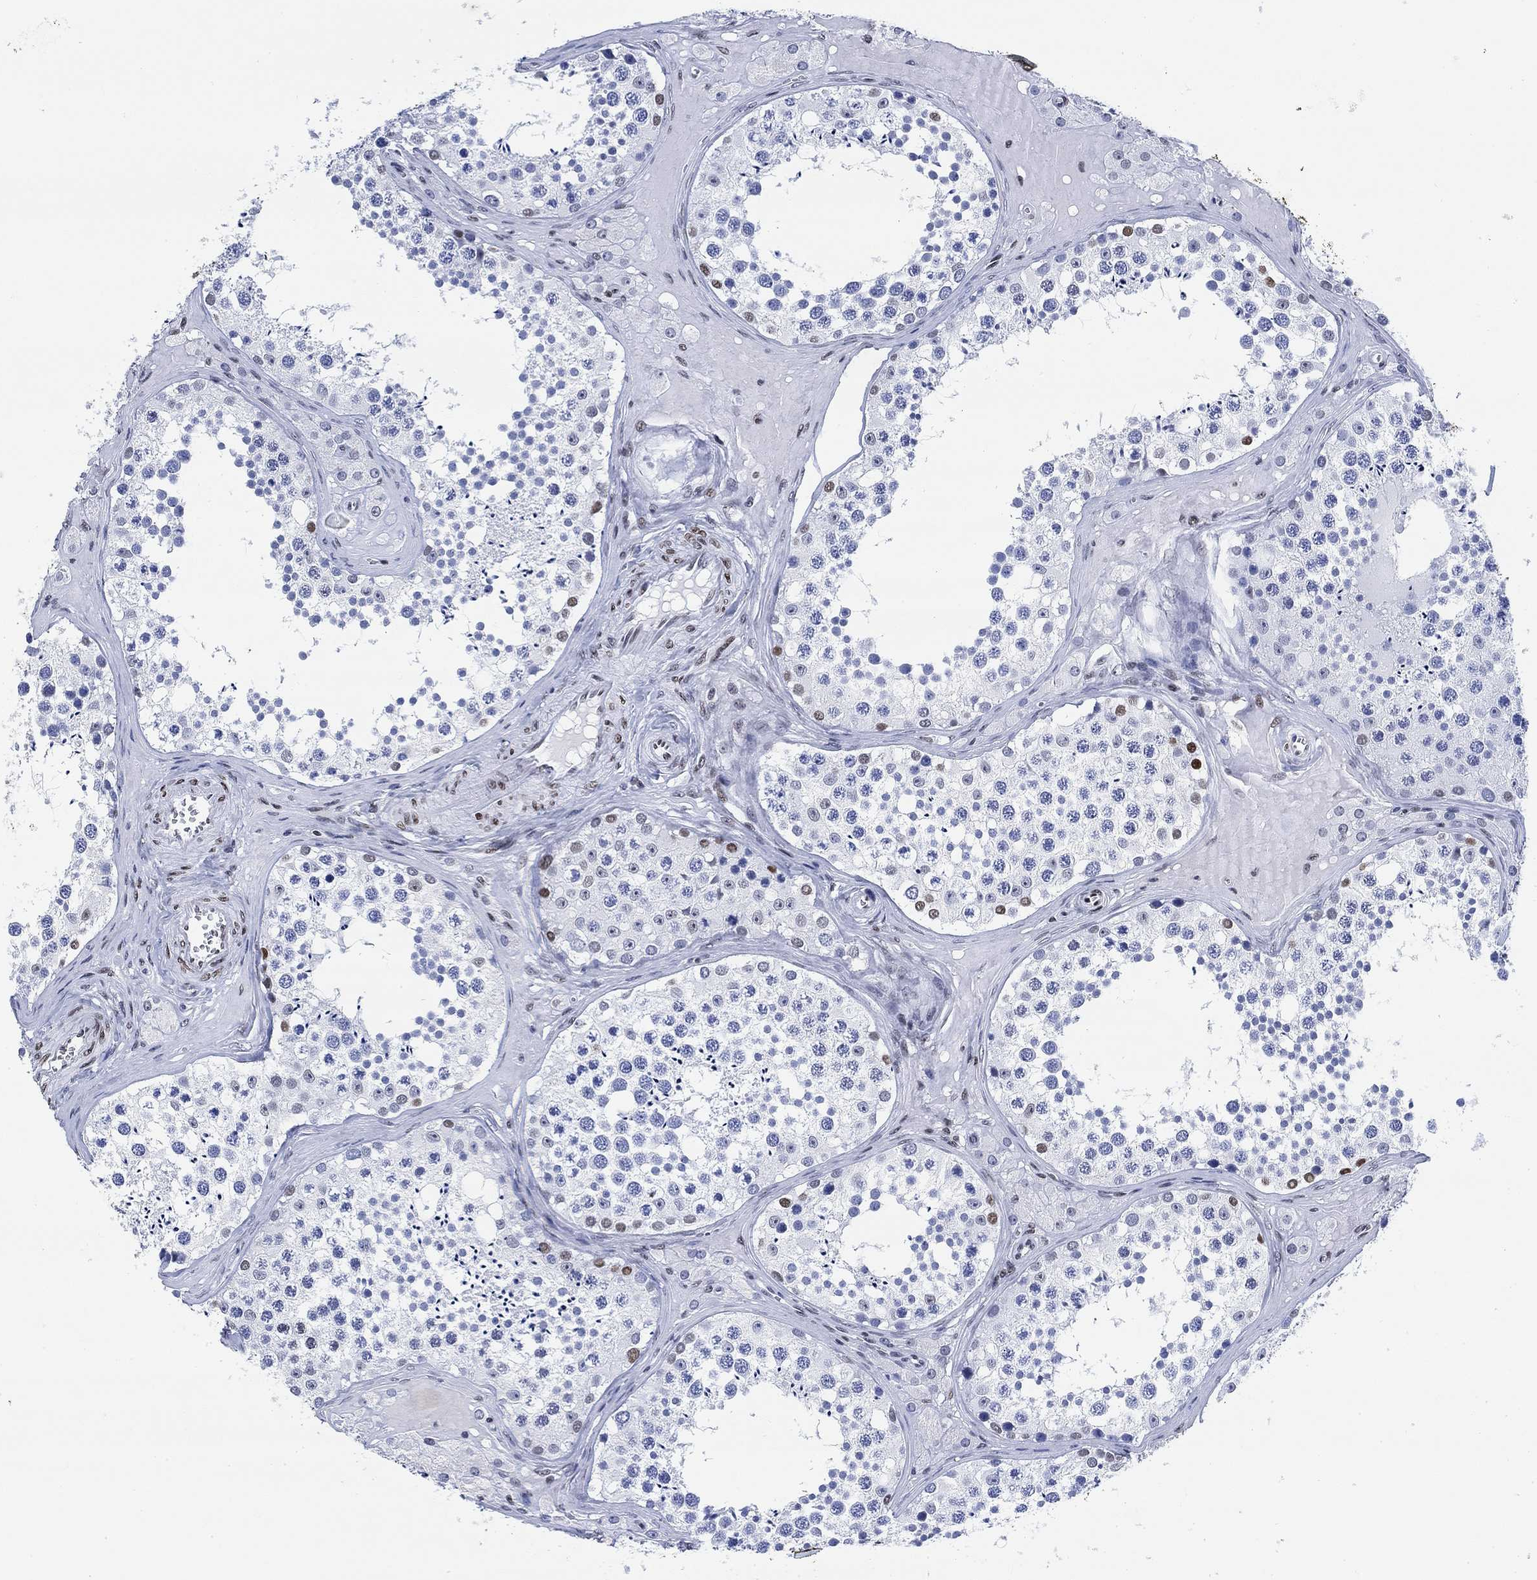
{"staining": {"intensity": "strong", "quantity": "<25%", "location": "nuclear"}, "tissue": "testis", "cell_type": "Cells in seminiferous ducts", "image_type": "normal", "snomed": [{"axis": "morphology", "description": "Normal tissue, NOS"}, {"axis": "topography", "description": "Testis"}], "caption": "Immunohistochemistry (IHC) of normal human testis shows medium levels of strong nuclear staining in about <25% of cells in seminiferous ducts.", "gene": "H1", "patient": {"sex": "male", "age": 31}}